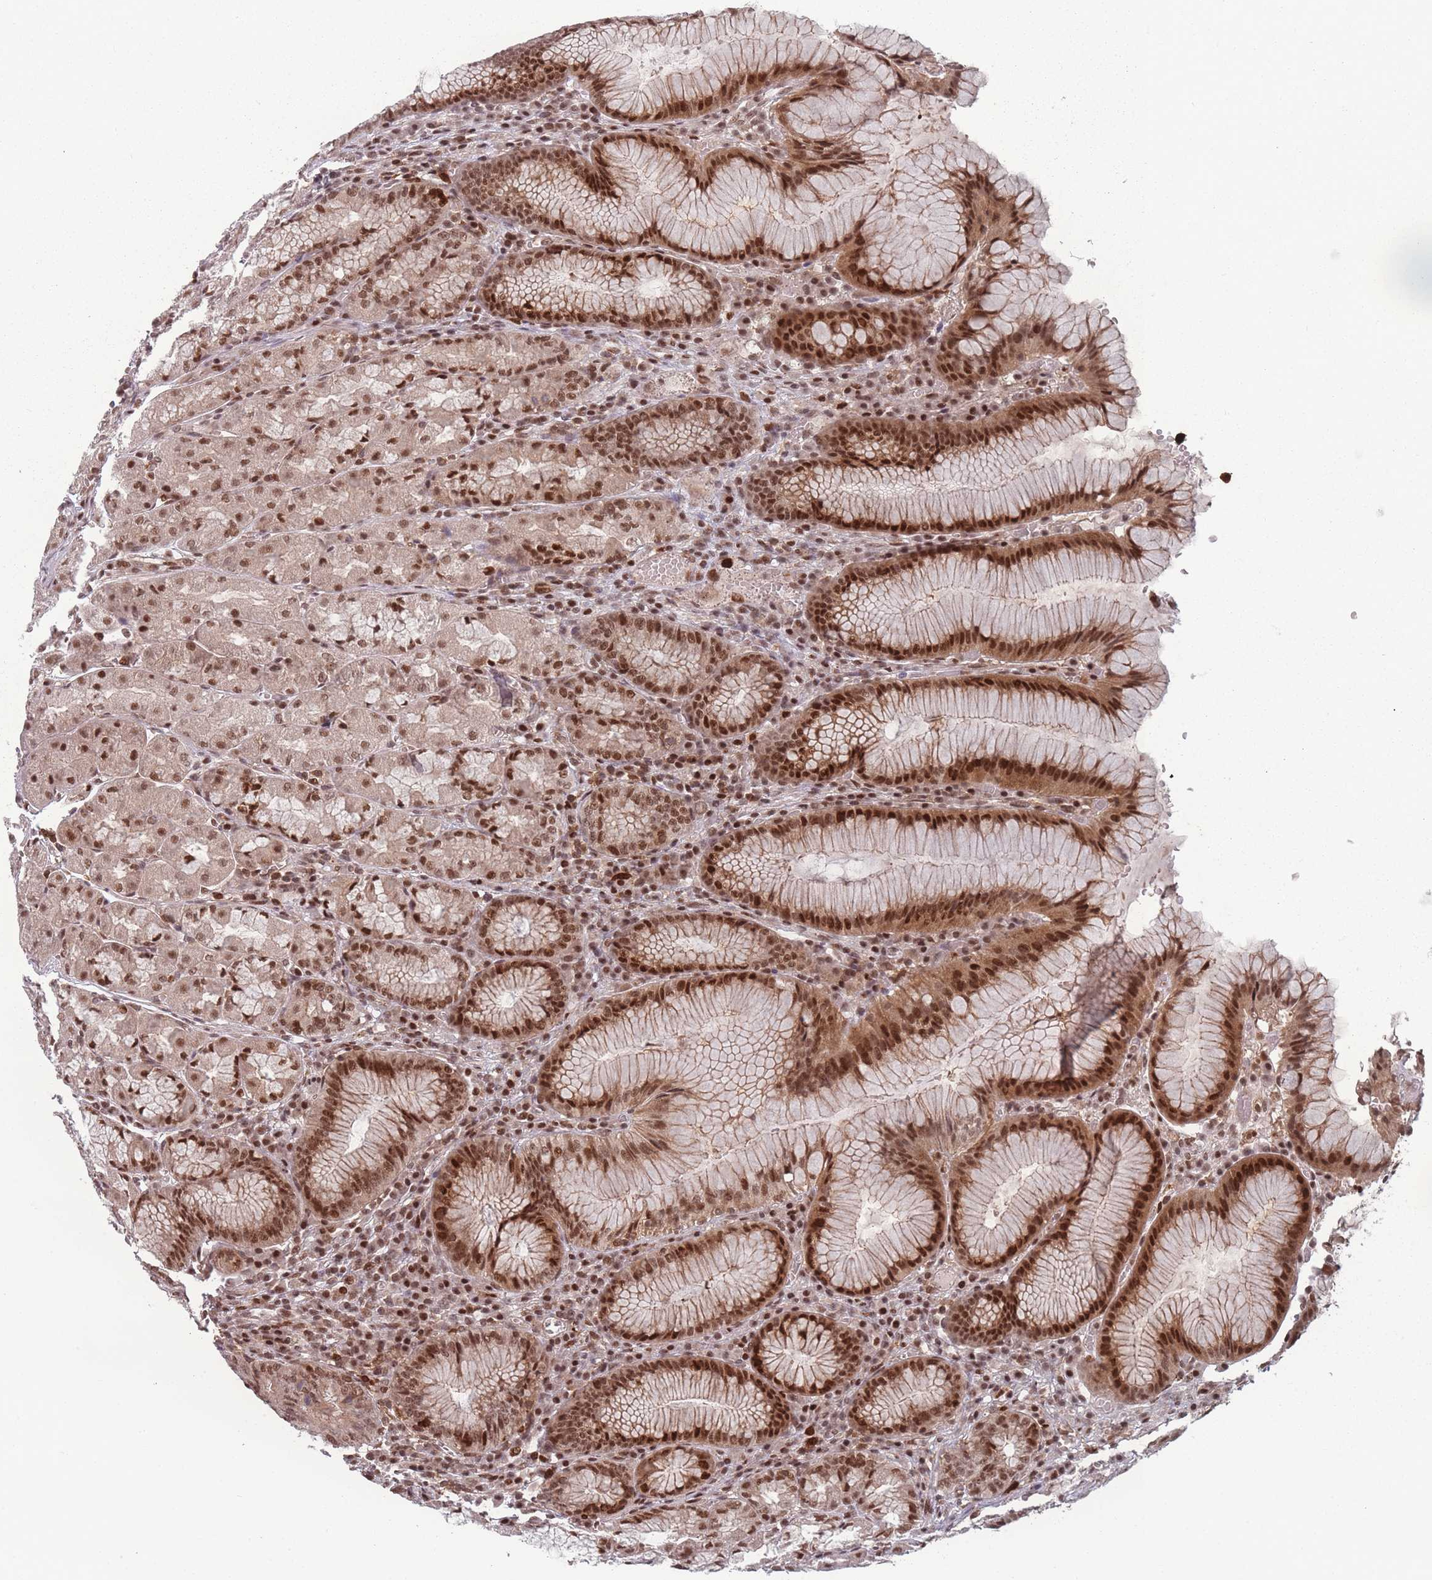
{"staining": {"intensity": "strong", "quantity": ">75%", "location": "nuclear"}, "tissue": "stomach", "cell_type": "Glandular cells", "image_type": "normal", "snomed": [{"axis": "morphology", "description": "Normal tissue, NOS"}, {"axis": "topography", "description": "Stomach"}], "caption": "Immunohistochemistry (IHC) image of unremarkable stomach: stomach stained using IHC shows high levels of strong protein expression localized specifically in the nuclear of glandular cells, appearing as a nuclear brown color.", "gene": "WDR55", "patient": {"sex": "male", "age": 55}}